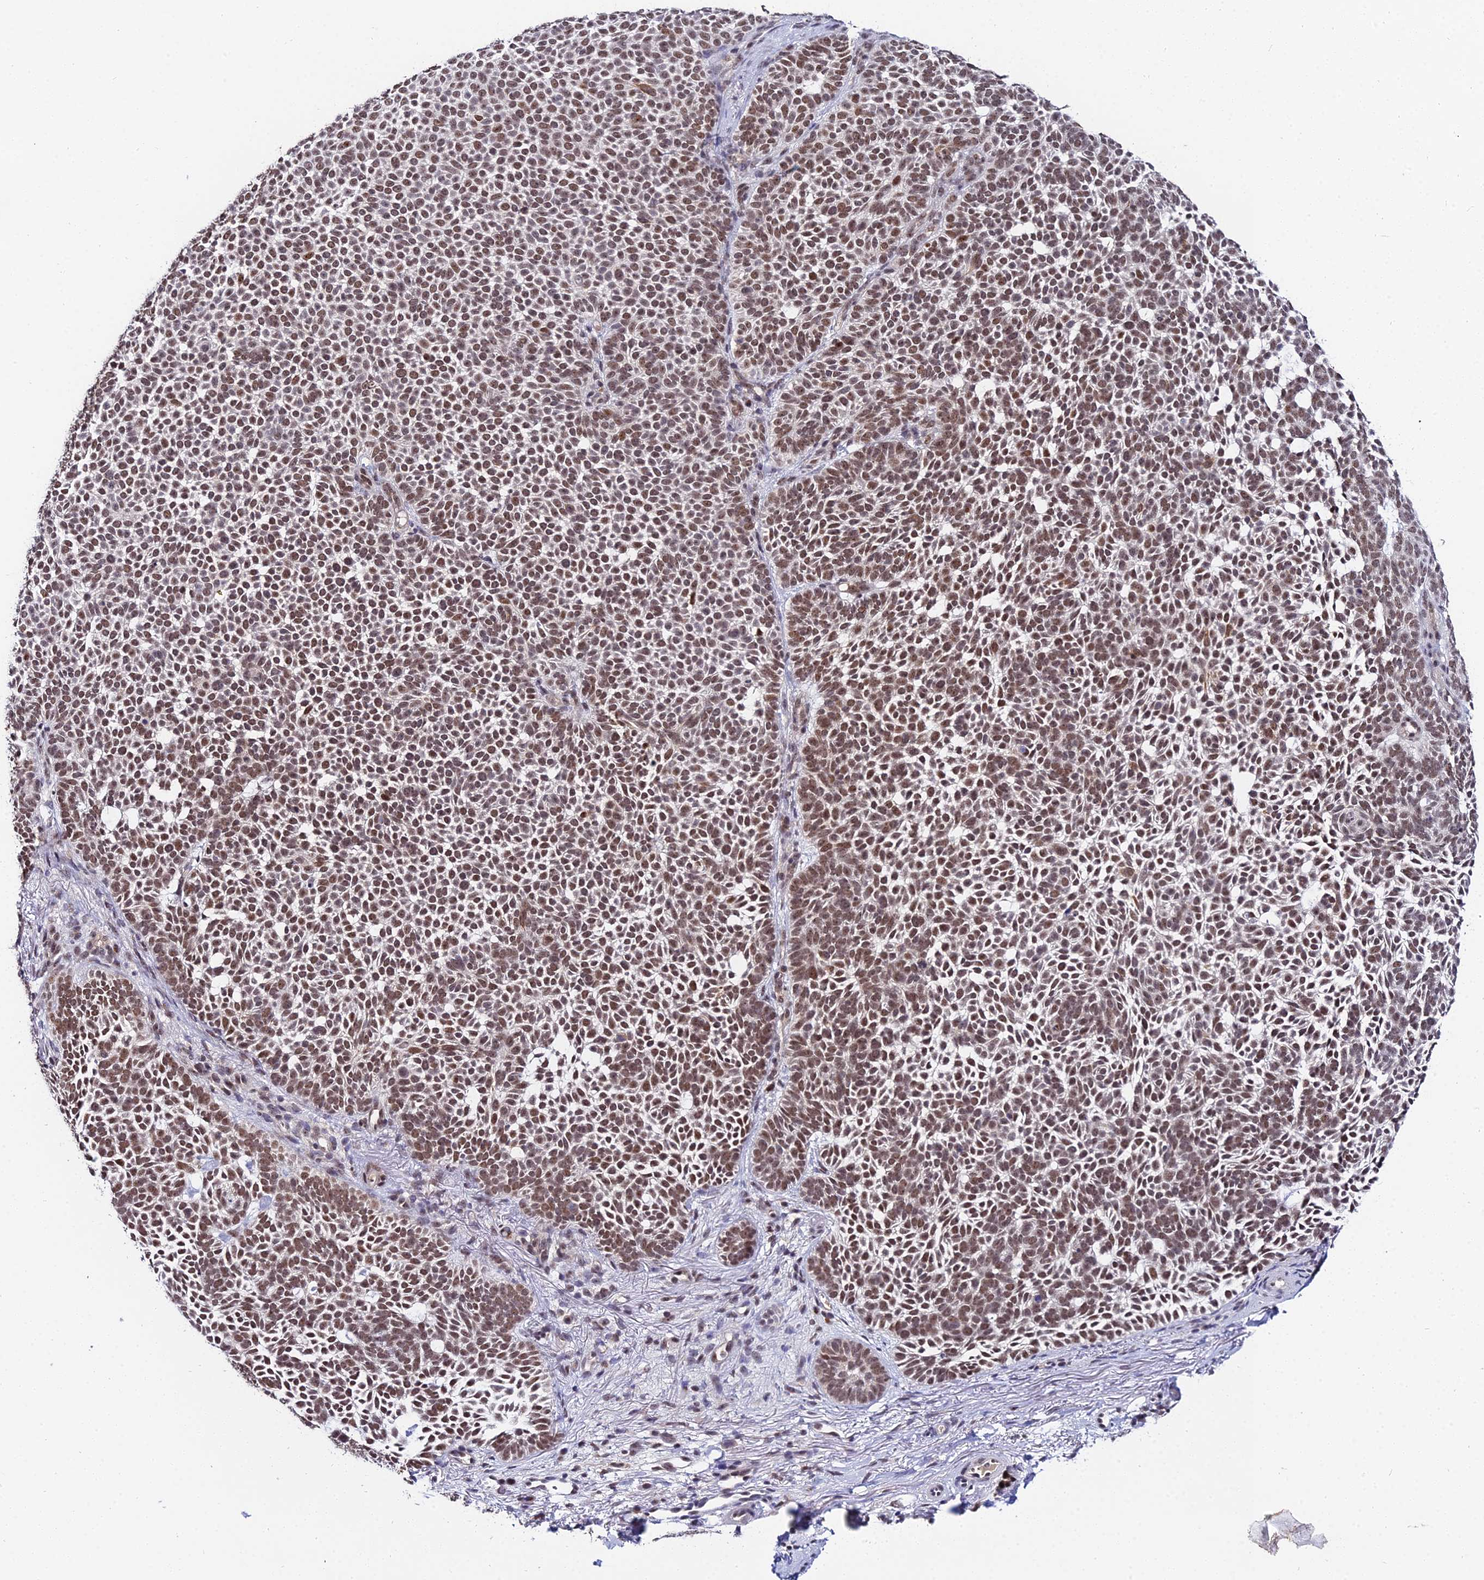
{"staining": {"intensity": "strong", "quantity": ">75%", "location": "nuclear"}, "tissue": "skin cancer", "cell_type": "Tumor cells", "image_type": "cancer", "snomed": [{"axis": "morphology", "description": "Basal cell carcinoma"}, {"axis": "topography", "description": "Skin"}], "caption": "Skin basal cell carcinoma tissue exhibits strong nuclear positivity in approximately >75% of tumor cells", "gene": "EXOSC3", "patient": {"sex": "female", "age": 77}}